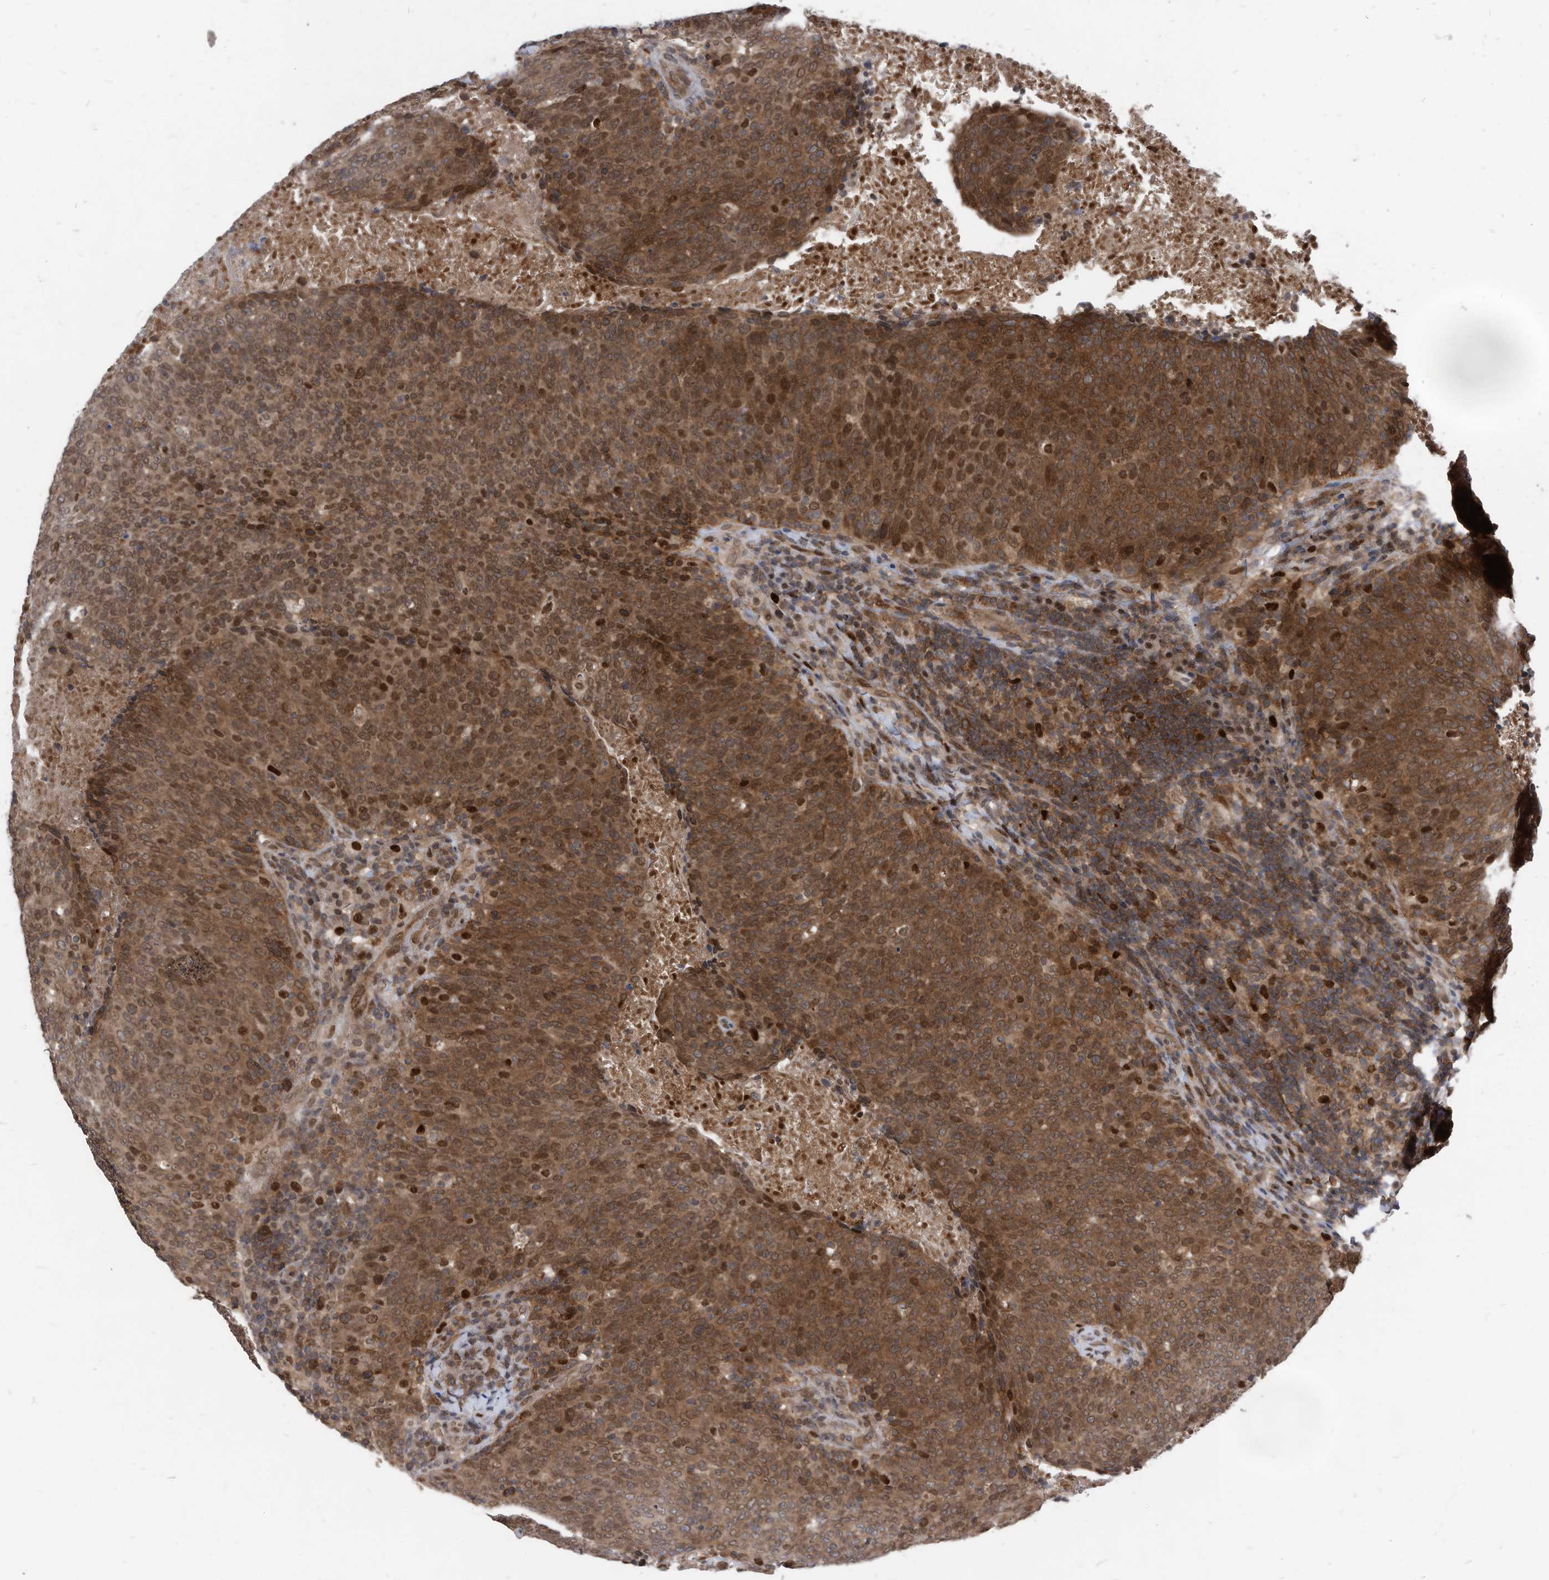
{"staining": {"intensity": "moderate", "quantity": ">75%", "location": "cytoplasmic/membranous,nuclear"}, "tissue": "head and neck cancer", "cell_type": "Tumor cells", "image_type": "cancer", "snomed": [{"axis": "morphology", "description": "Squamous cell carcinoma, NOS"}, {"axis": "morphology", "description": "Squamous cell carcinoma, metastatic, NOS"}, {"axis": "topography", "description": "Lymph node"}, {"axis": "topography", "description": "Head-Neck"}], "caption": "Immunohistochemistry histopathology image of metastatic squamous cell carcinoma (head and neck) stained for a protein (brown), which demonstrates medium levels of moderate cytoplasmic/membranous and nuclear positivity in approximately >75% of tumor cells.", "gene": "KPNB1", "patient": {"sex": "male", "age": 62}}